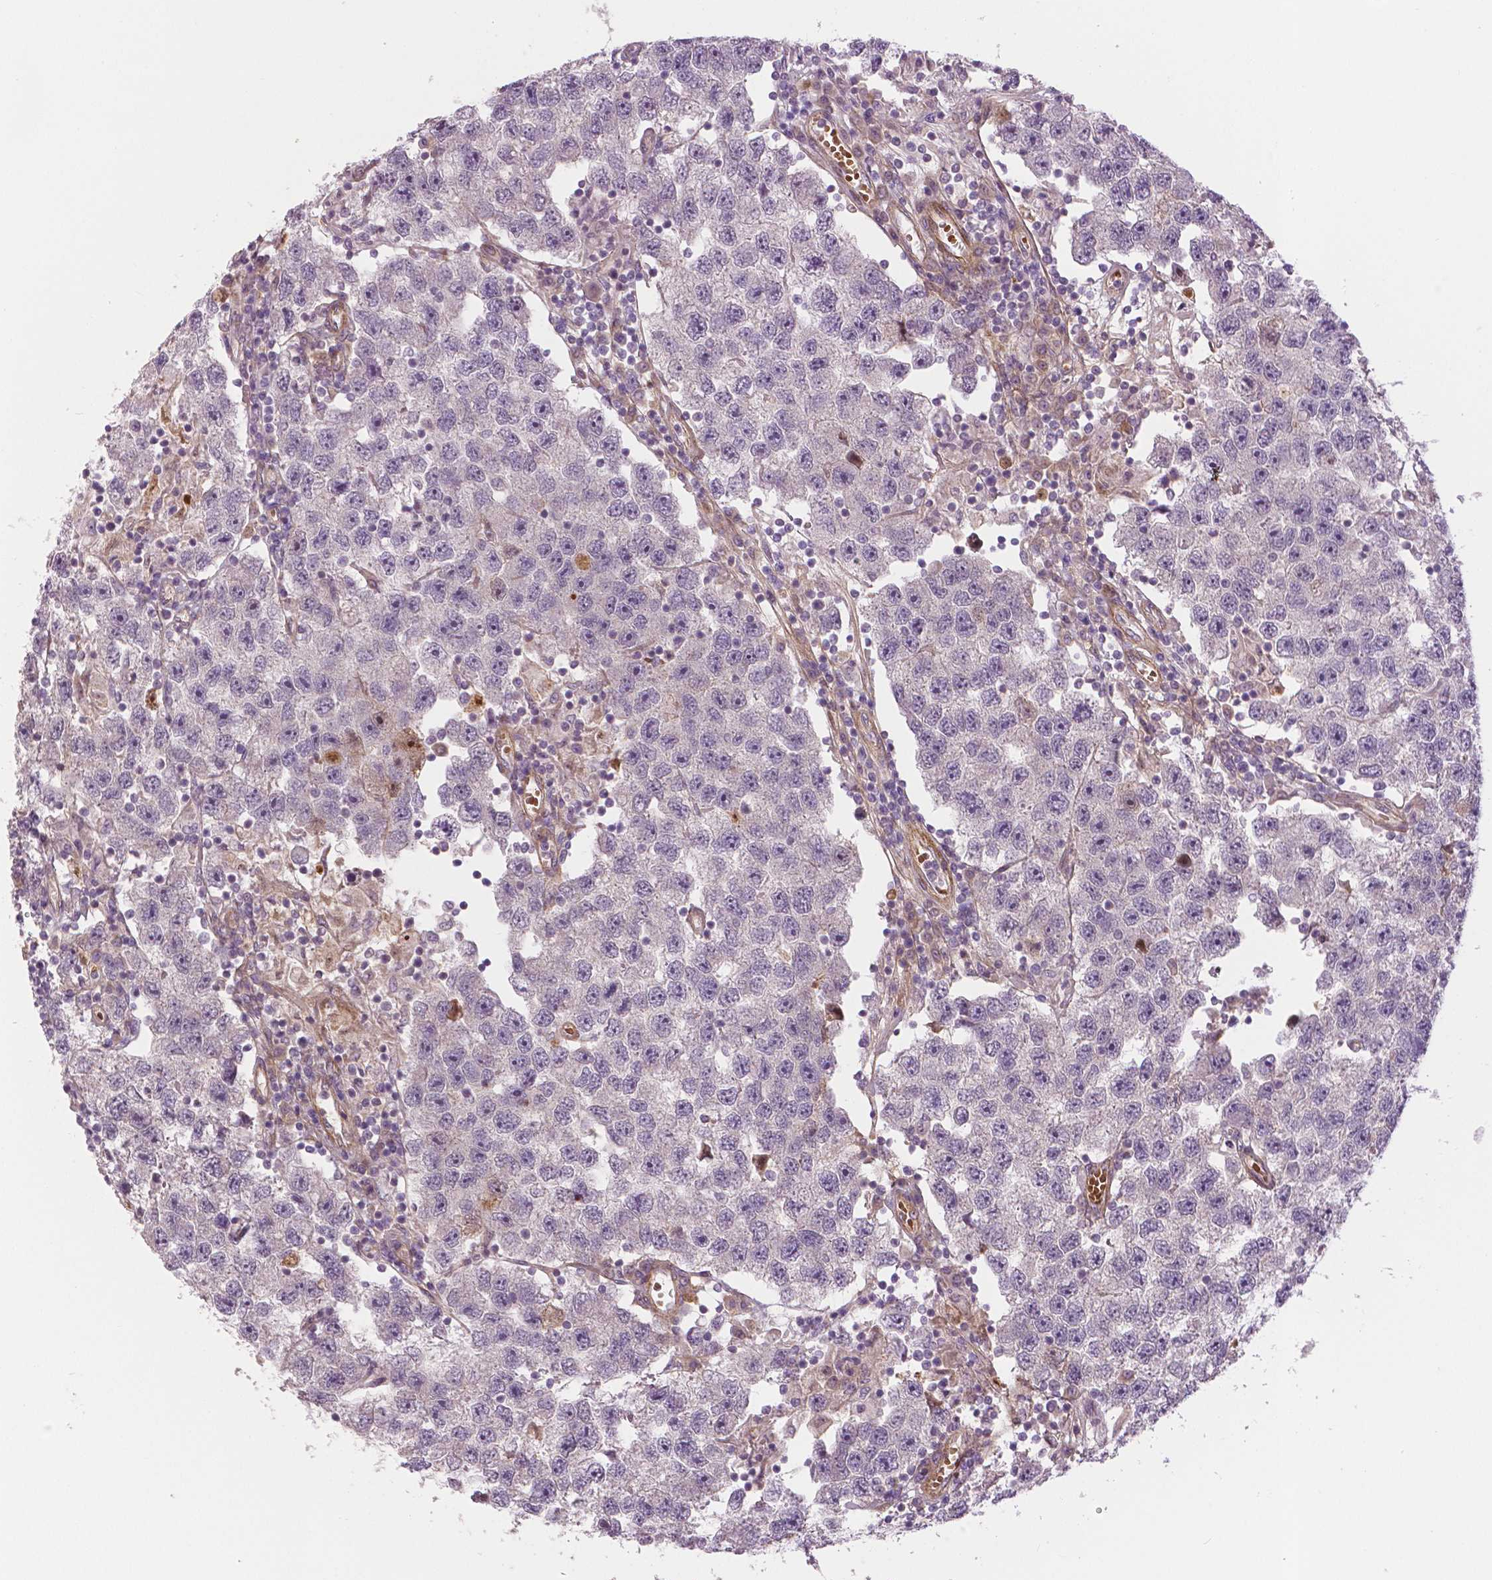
{"staining": {"intensity": "moderate", "quantity": "<25%", "location": "nuclear"}, "tissue": "testis cancer", "cell_type": "Tumor cells", "image_type": "cancer", "snomed": [{"axis": "morphology", "description": "Seminoma, NOS"}, {"axis": "topography", "description": "Testis"}], "caption": "An immunohistochemistry histopathology image of neoplastic tissue is shown. Protein staining in brown labels moderate nuclear positivity in testis cancer (seminoma) within tumor cells. Using DAB (3,3'-diaminobenzidine) (brown) and hematoxylin (blue) stains, captured at high magnification using brightfield microscopy.", "gene": "FLT1", "patient": {"sex": "male", "age": 26}}